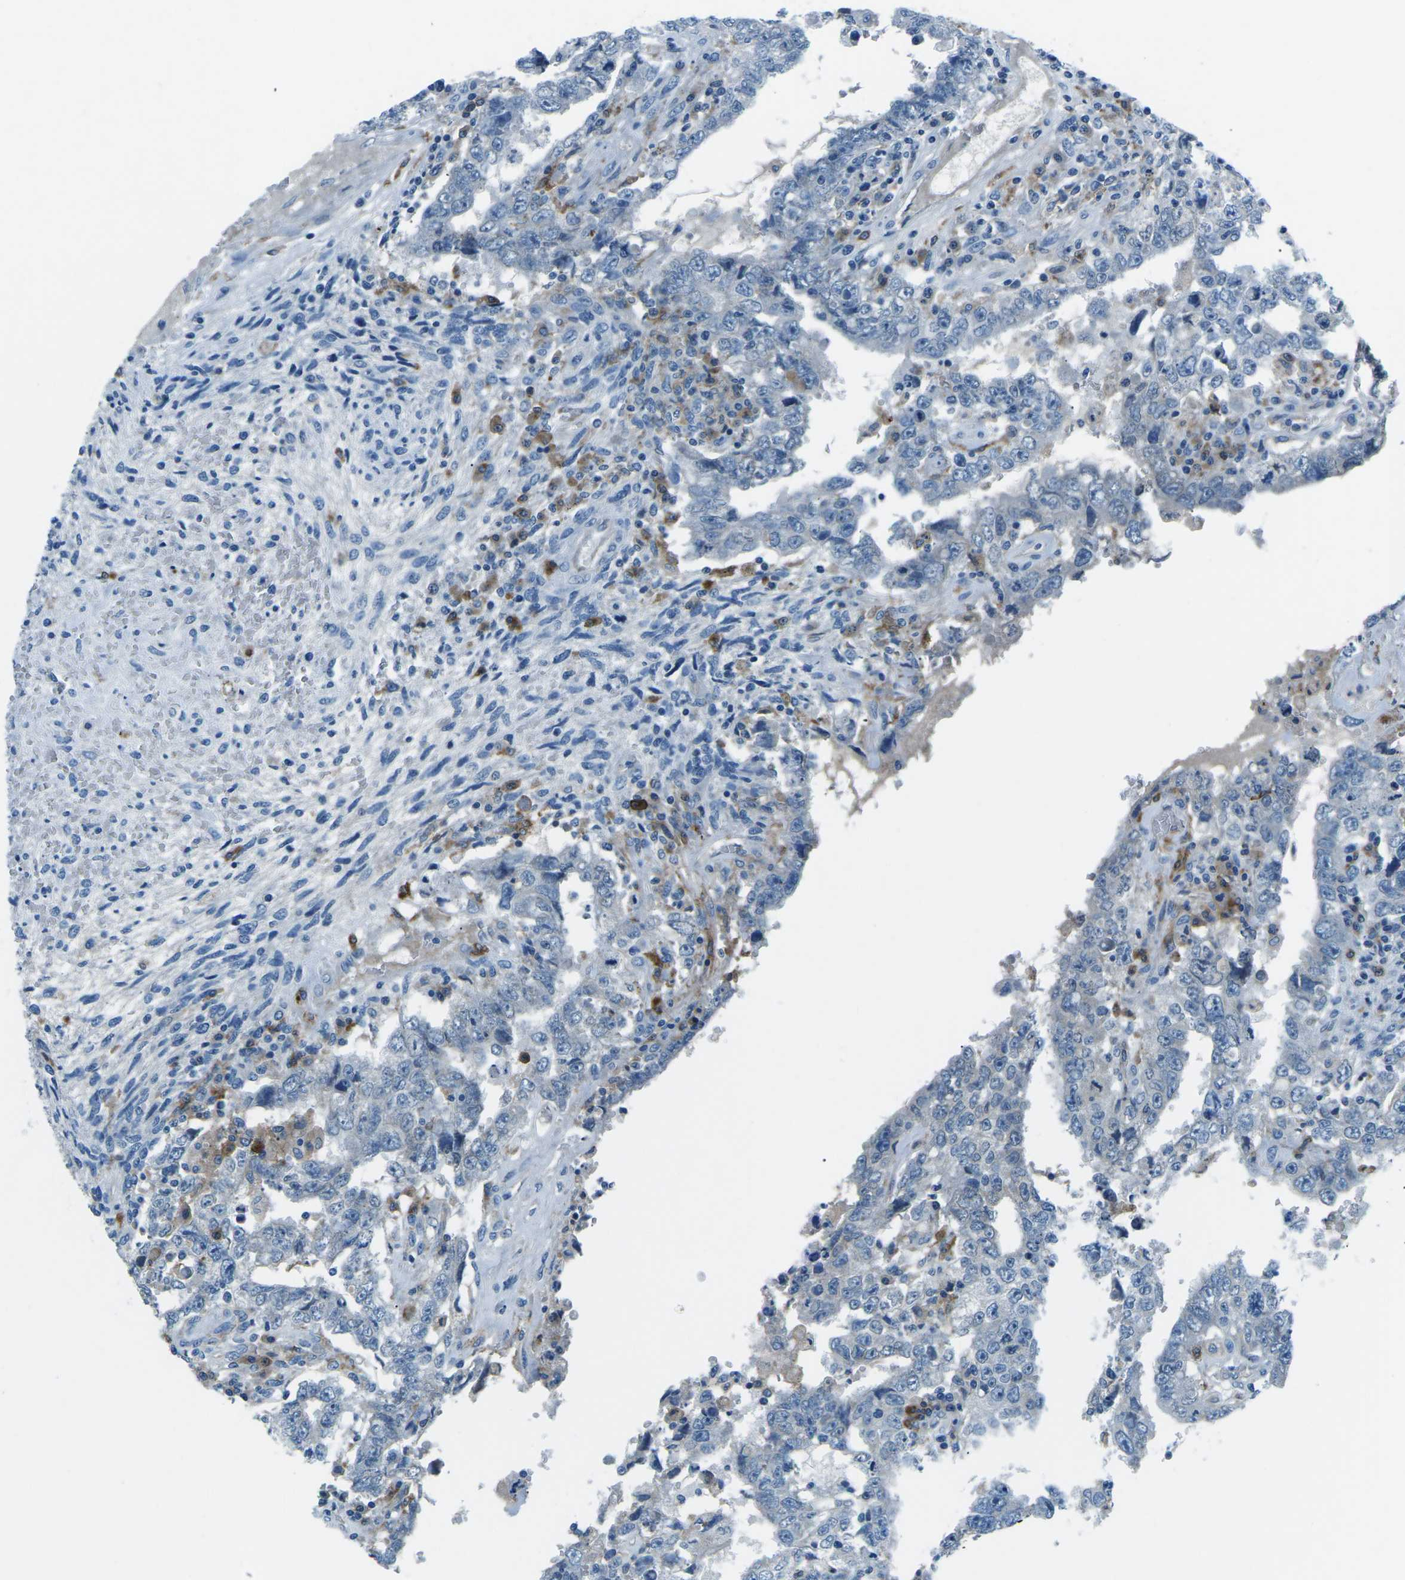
{"staining": {"intensity": "negative", "quantity": "none", "location": "none"}, "tissue": "testis cancer", "cell_type": "Tumor cells", "image_type": "cancer", "snomed": [{"axis": "morphology", "description": "Carcinoma, Embryonal, NOS"}, {"axis": "topography", "description": "Testis"}], "caption": "Tumor cells show no significant expression in embryonal carcinoma (testis).", "gene": "CD1D", "patient": {"sex": "male", "age": 26}}